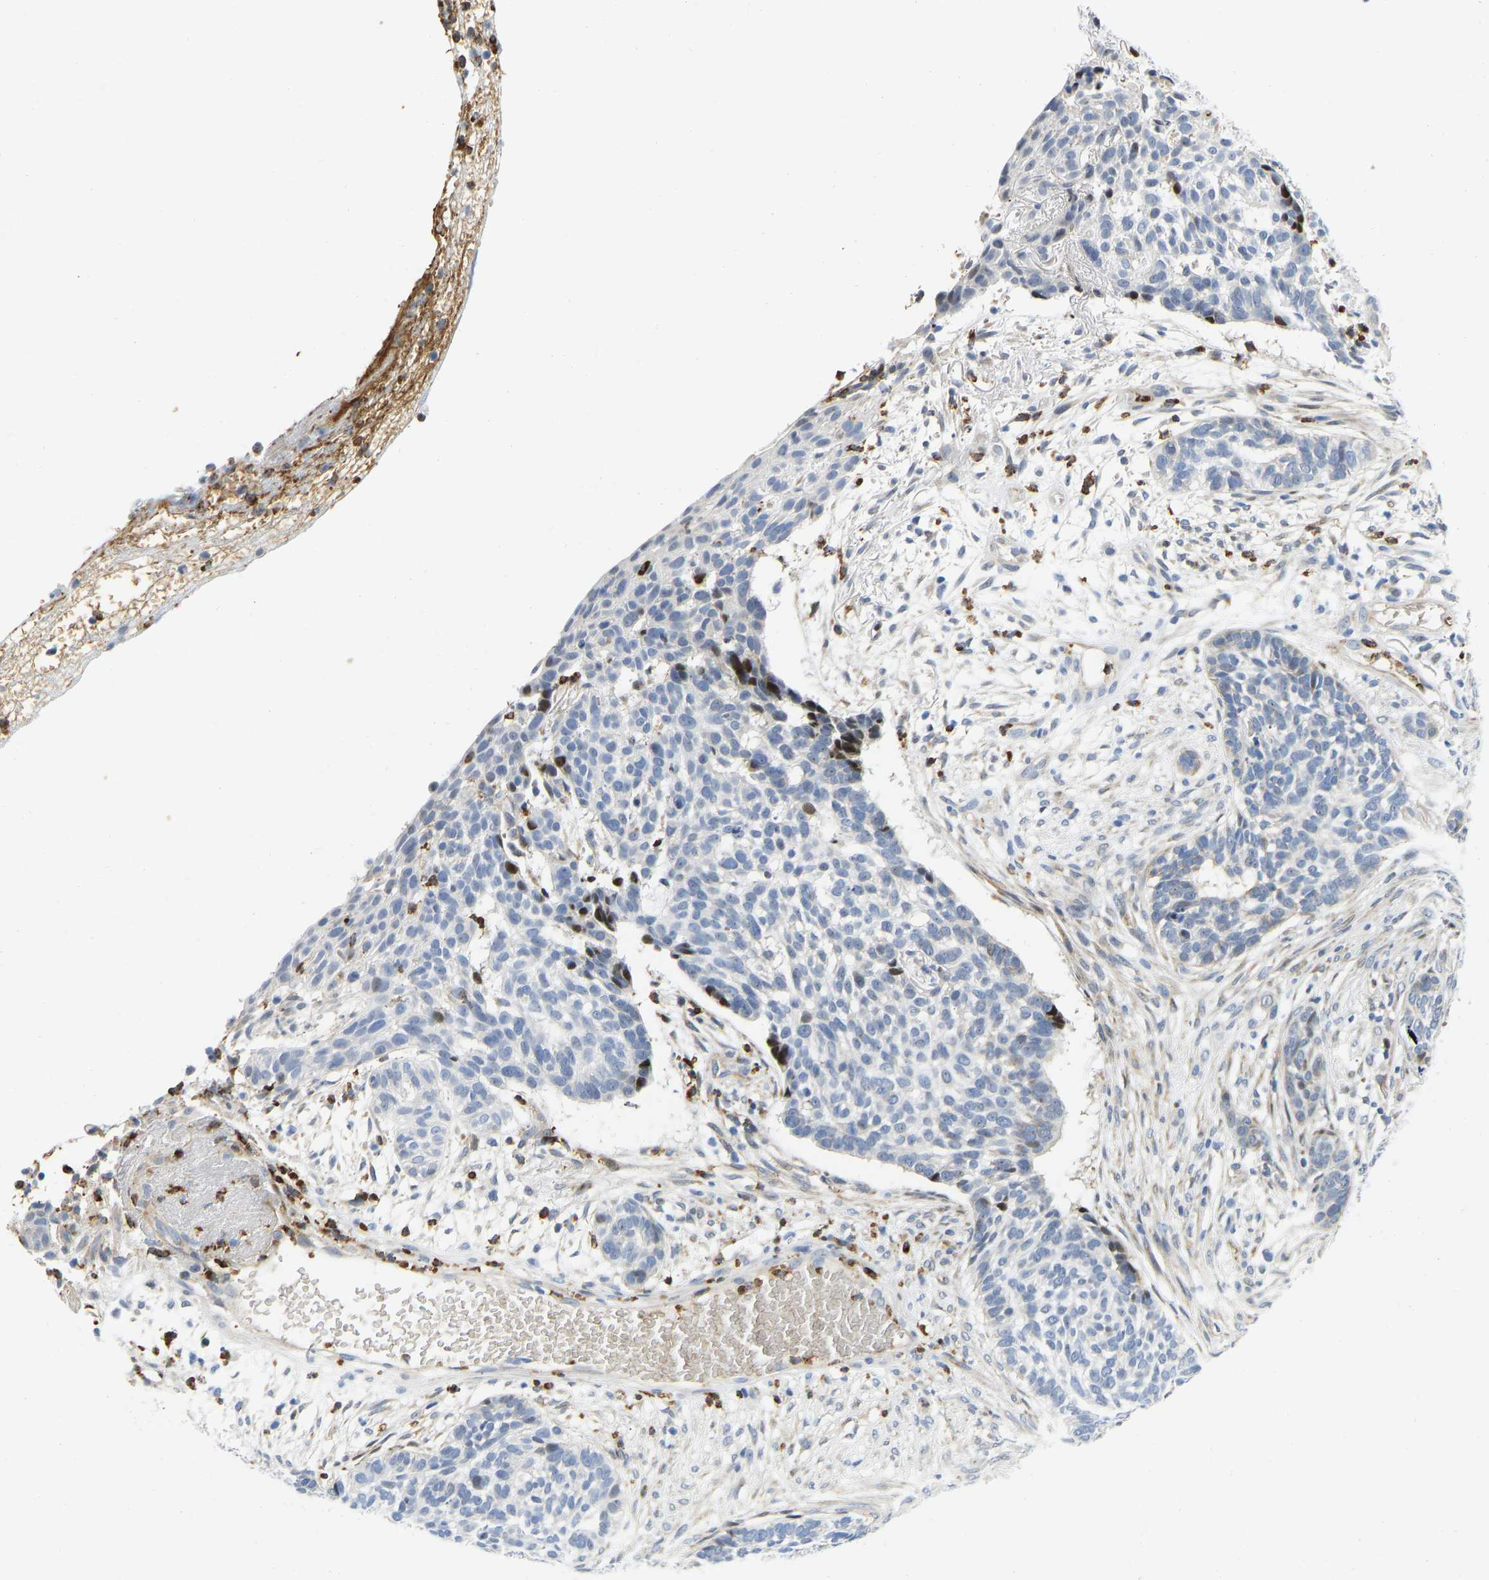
{"staining": {"intensity": "weak", "quantity": "<25%", "location": "cytoplasmic/membranous"}, "tissue": "skin cancer", "cell_type": "Tumor cells", "image_type": "cancer", "snomed": [{"axis": "morphology", "description": "Basal cell carcinoma"}, {"axis": "topography", "description": "Skin"}], "caption": "High power microscopy histopathology image of an immunohistochemistry (IHC) micrograph of skin cancer, revealing no significant positivity in tumor cells. (Immunohistochemistry, brightfield microscopy, high magnification).", "gene": "HDAC5", "patient": {"sex": "male", "age": 85}}